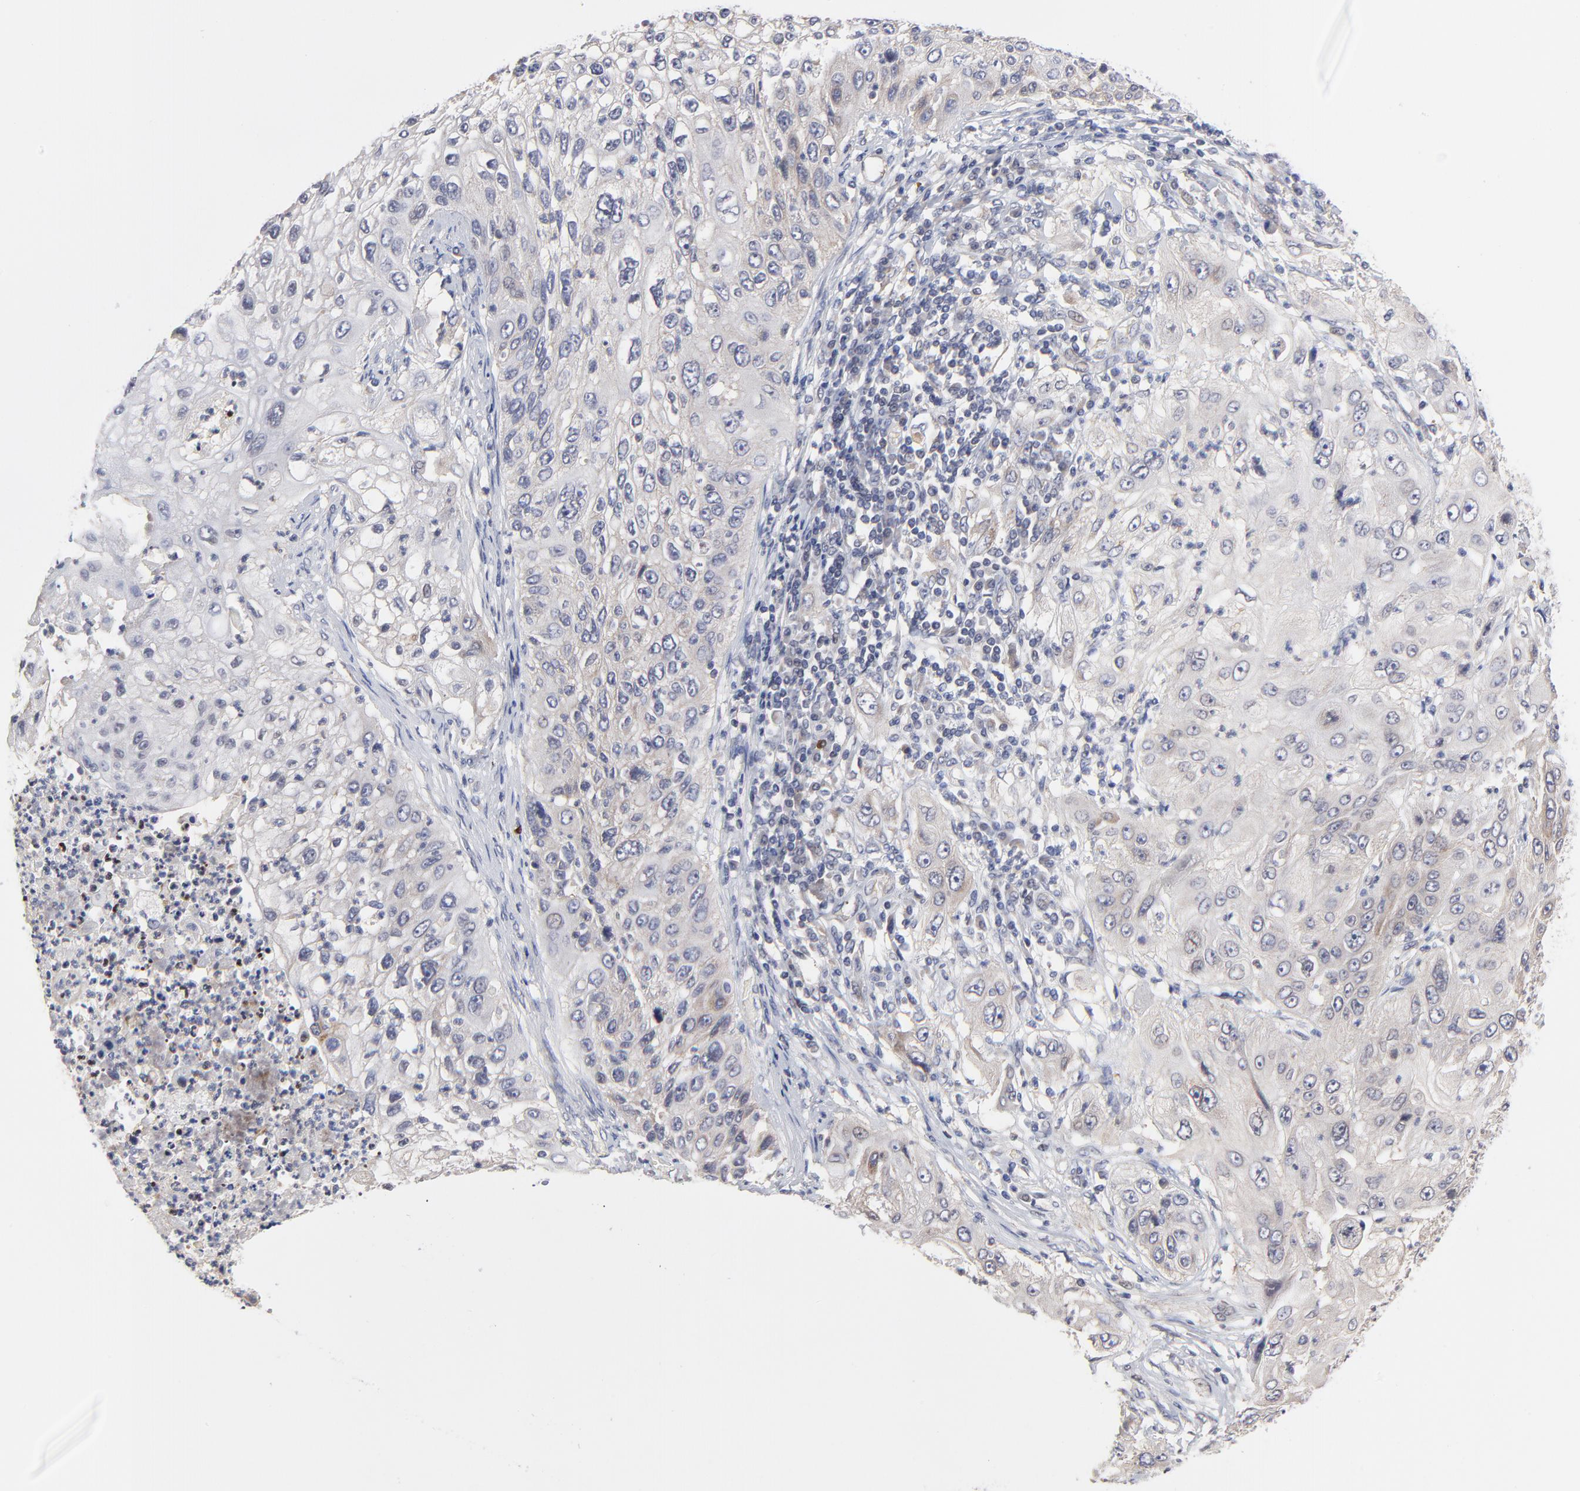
{"staining": {"intensity": "weak", "quantity": ">75%", "location": "cytoplasmic/membranous"}, "tissue": "lung cancer", "cell_type": "Tumor cells", "image_type": "cancer", "snomed": [{"axis": "morphology", "description": "Inflammation, NOS"}, {"axis": "morphology", "description": "Squamous cell carcinoma, NOS"}, {"axis": "topography", "description": "Lymph node"}, {"axis": "topography", "description": "Soft tissue"}, {"axis": "topography", "description": "Lung"}], "caption": "Brown immunohistochemical staining in lung cancer demonstrates weak cytoplasmic/membranous expression in about >75% of tumor cells.", "gene": "ZNF157", "patient": {"sex": "male", "age": 66}}